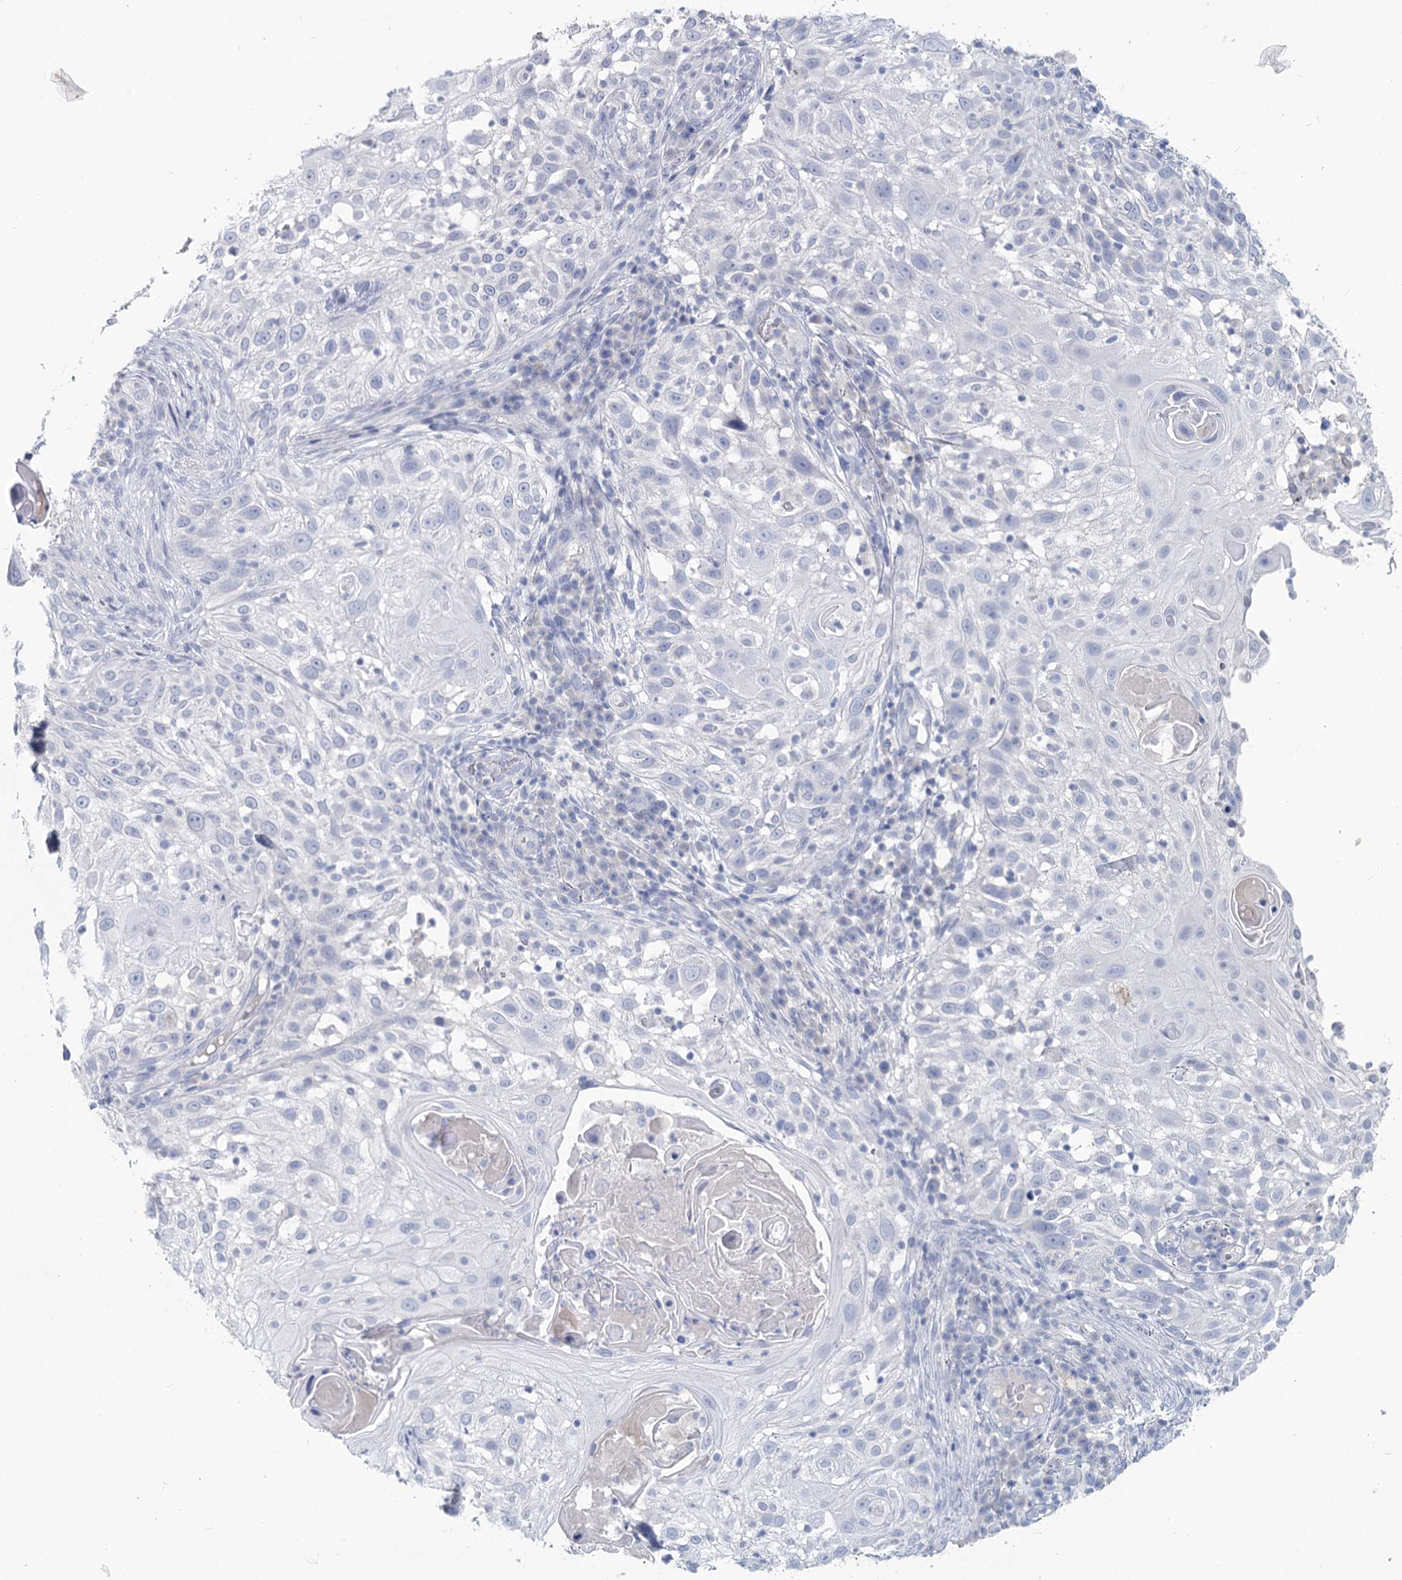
{"staining": {"intensity": "negative", "quantity": "none", "location": "none"}, "tissue": "skin cancer", "cell_type": "Tumor cells", "image_type": "cancer", "snomed": [{"axis": "morphology", "description": "Squamous cell carcinoma, NOS"}, {"axis": "topography", "description": "Skin"}], "caption": "High power microscopy micrograph of an immunohistochemistry (IHC) photomicrograph of skin squamous cell carcinoma, revealing no significant expression in tumor cells.", "gene": "CHGA", "patient": {"sex": "female", "age": 44}}